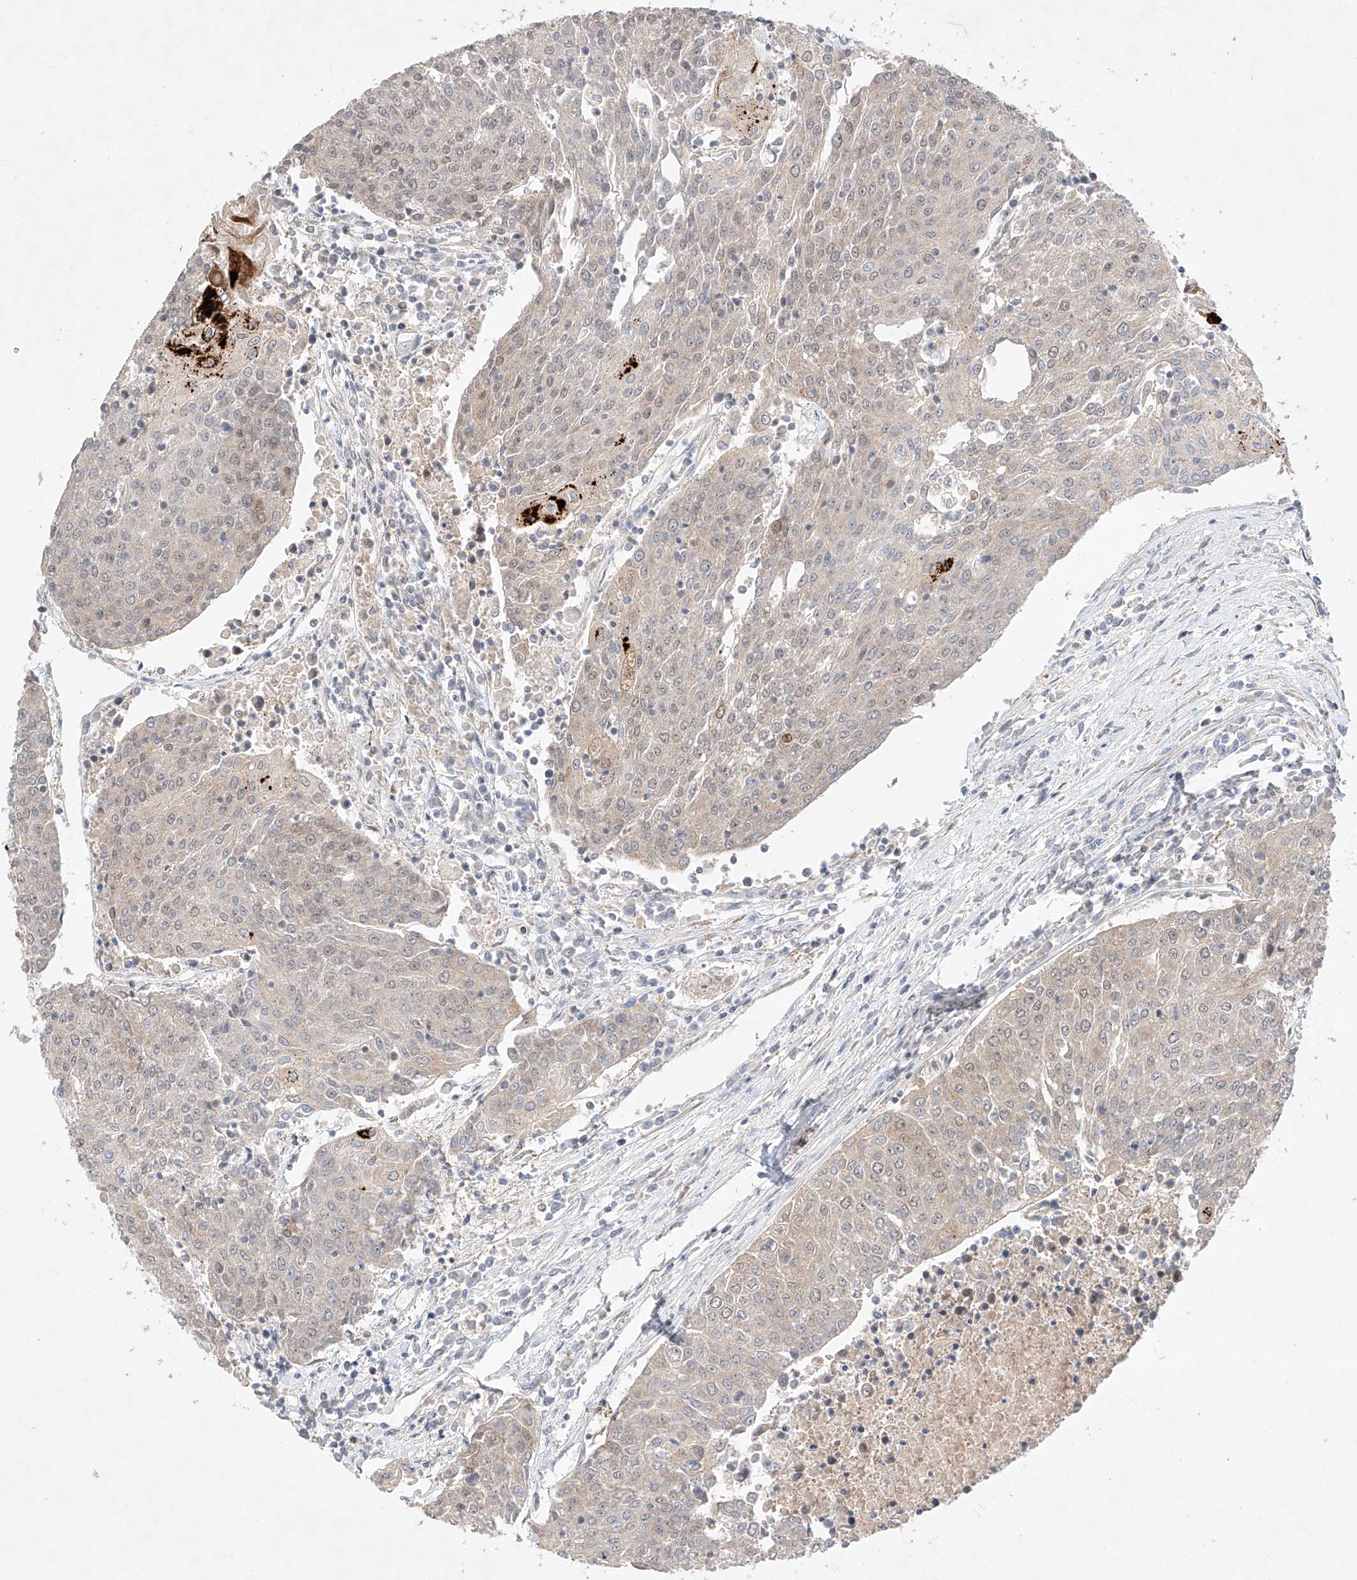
{"staining": {"intensity": "negative", "quantity": "none", "location": "none"}, "tissue": "urothelial cancer", "cell_type": "Tumor cells", "image_type": "cancer", "snomed": [{"axis": "morphology", "description": "Urothelial carcinoma, High grade"}, {"axis": "topography", "description": "Urinary bladder"}], "caption": "This is an immunohistochemistry (IHC) photomicrograph of high-grade urothelial carcinoma. There is no positivity in tumor cells.", "gene": "TSR2", "patient": {"sex": "female", "age": 85}}